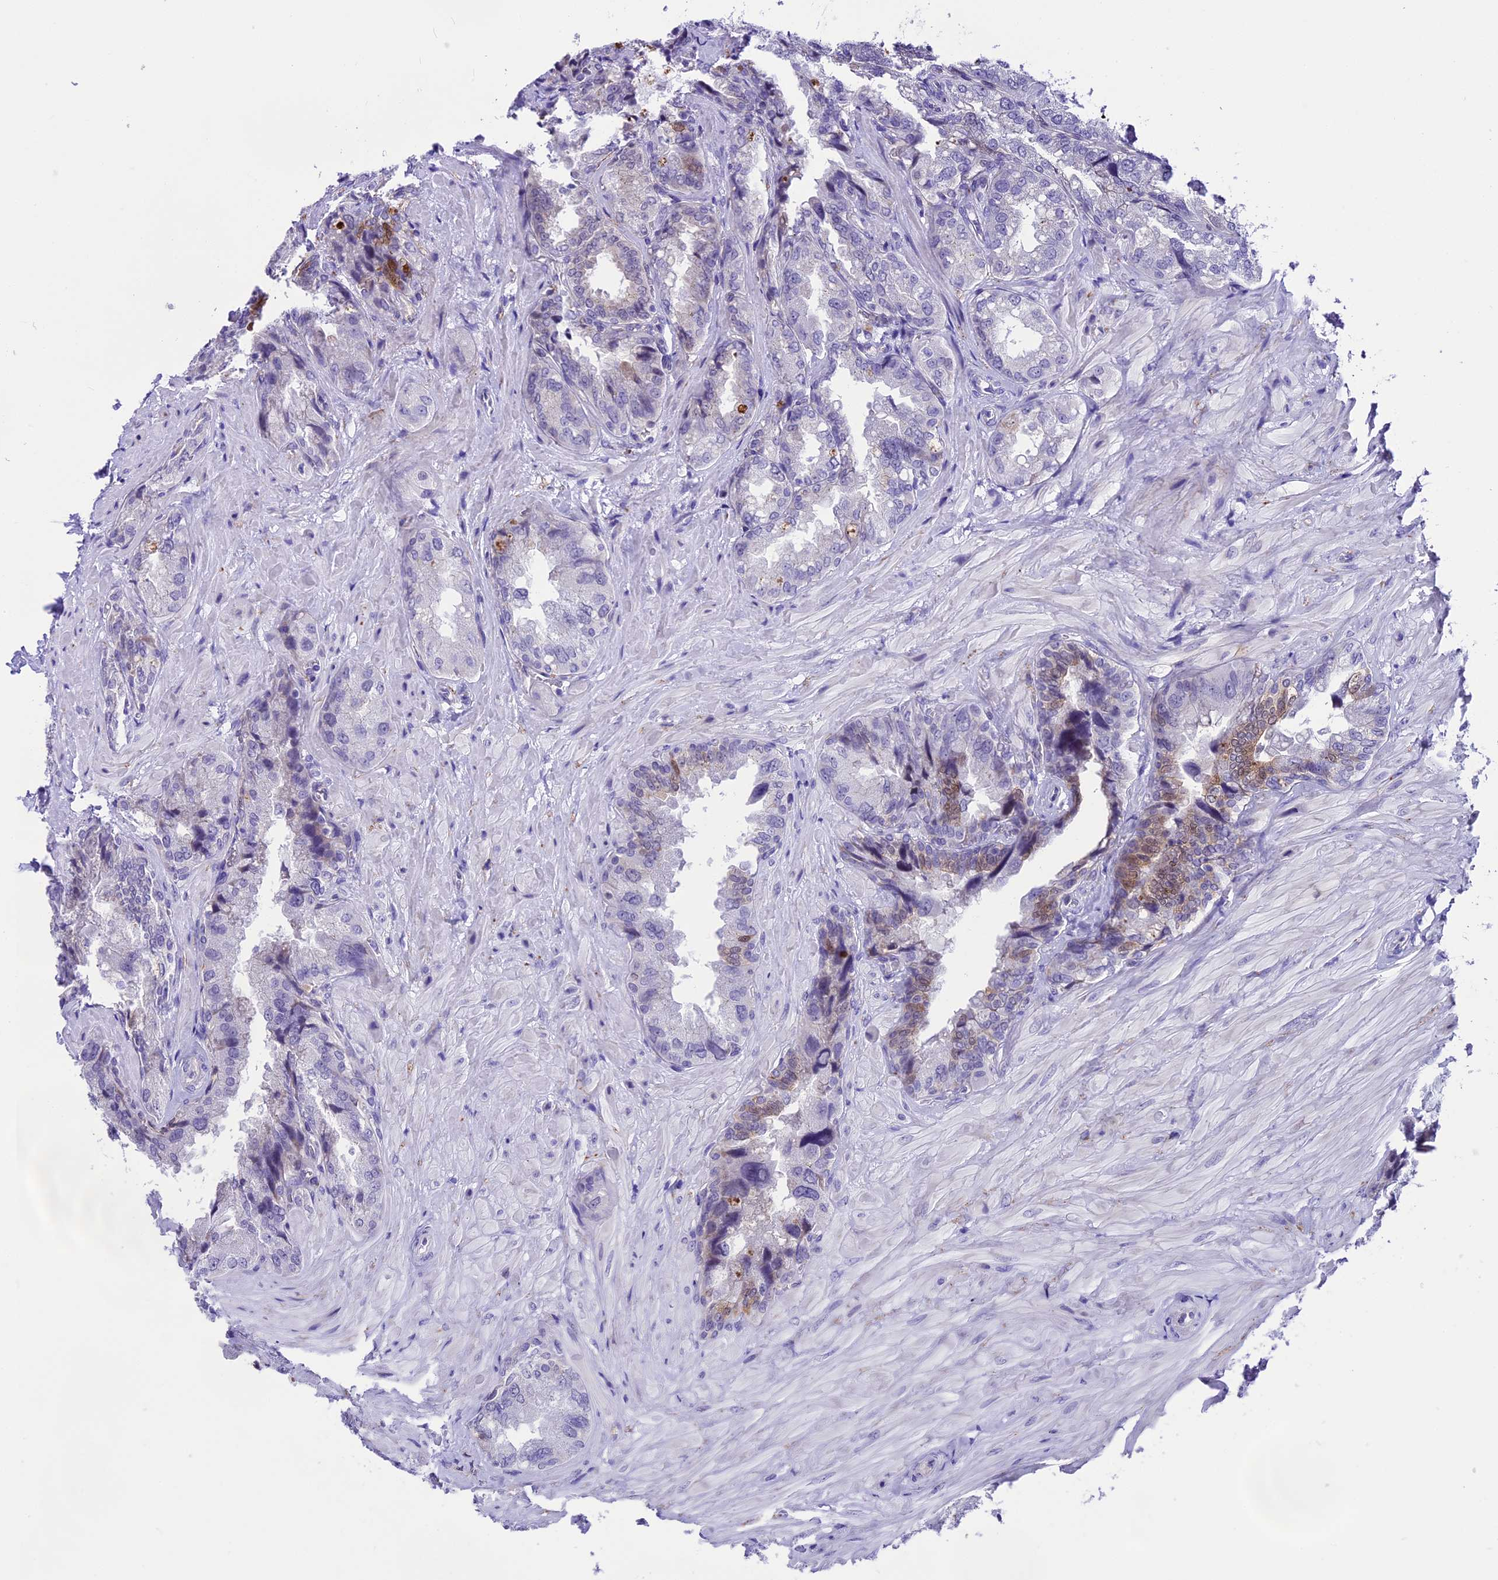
{"staining": {"intensity": "negative", "quantity": "none", "location": "none"}, "tissue": "seminal vesicle", "cell_type": "Glandular cells", "image_type": "normal", "snomed": [{"axis": "morphology", "description": "Normal tissue, NOS"}, {"axis": "topography", "description": "Prostate and seminal vesicle, NOS"}, {"axis": "topography", "description": "Prostate"}, {"axis": "topography", "description": "Seminal veicle"}], "caption": "Immunohistochemistry of unremarkable seminal vesicle reveals no staining in glandular cells.", "gene": "PRR15", "patient": {"sex": "male", "age": 67}}